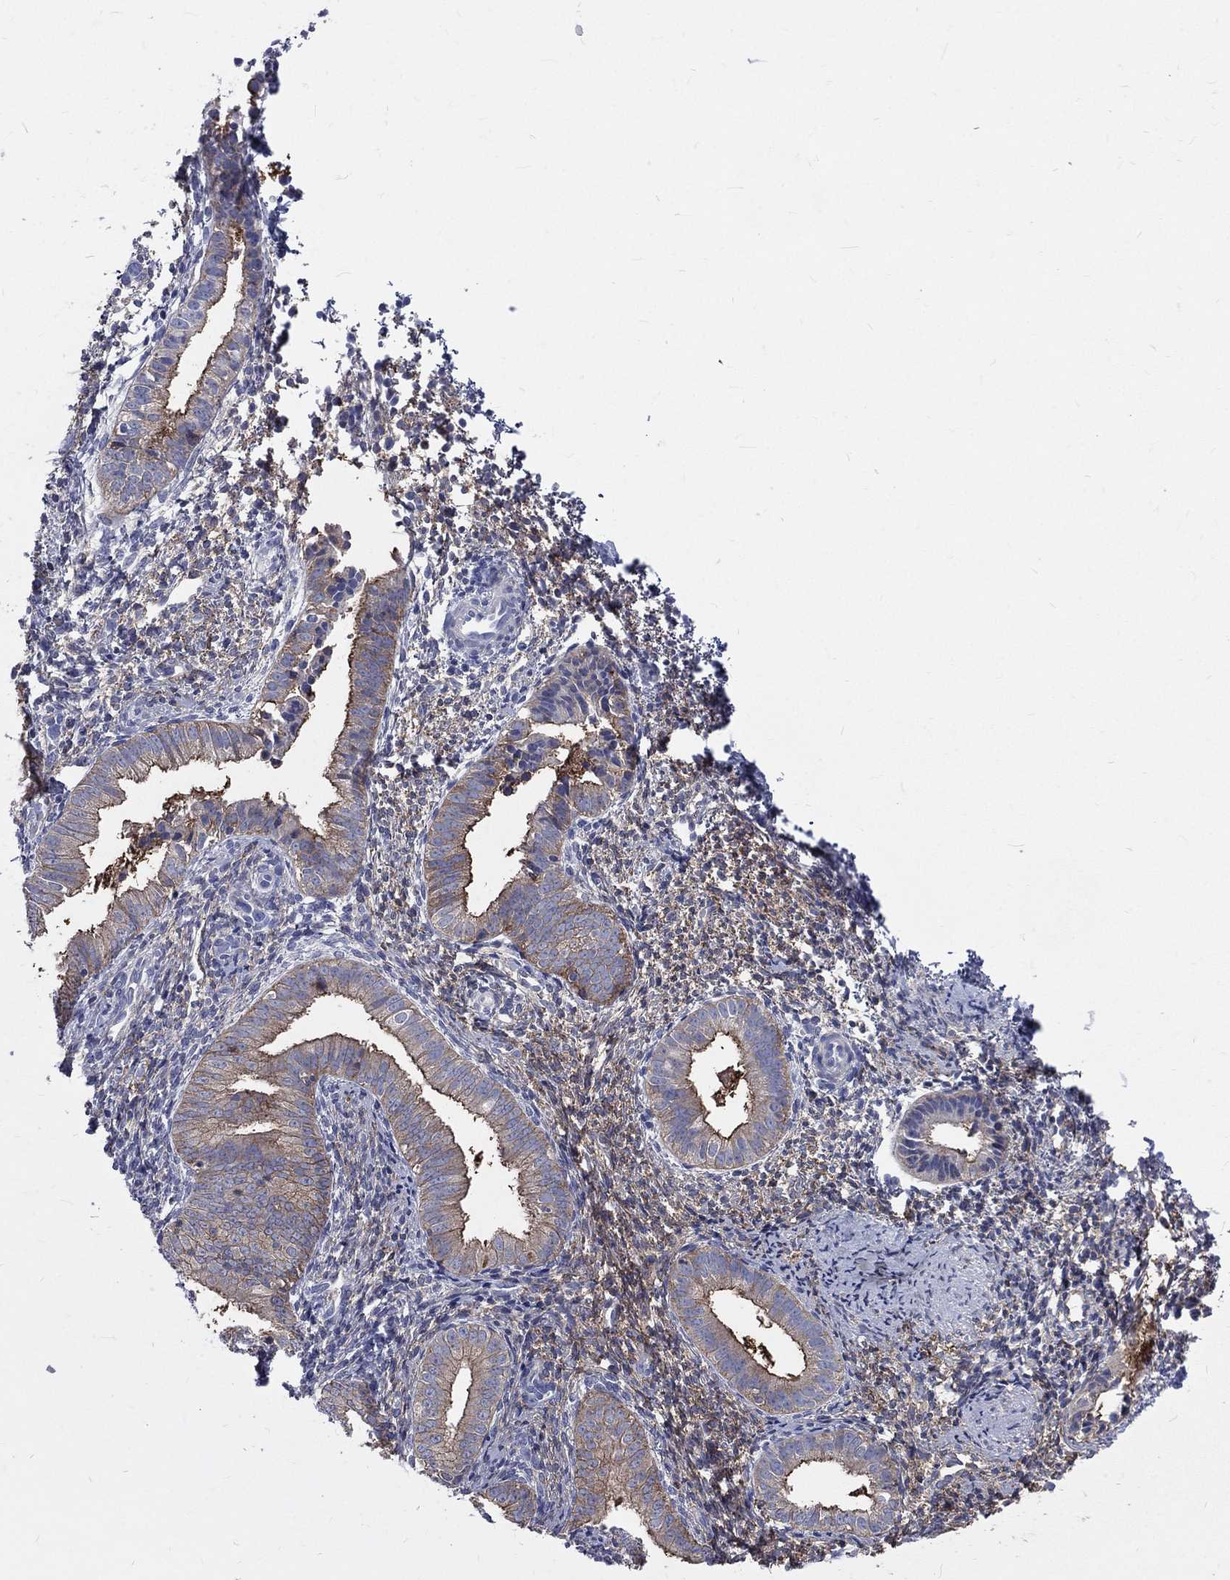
{"staining": {"intensity": "strong", "quantity": "25%-75%", "location": "cytoplasmic/membranous"}, "tissue": "endometrium", "cell_type": "Cells in endometrial stroma", "image_type": "normal", "snomed": [{"axis": "morphology", "description": "Normal tissue, NOS"}, {"axis": "topography", "description": "Endometrium"}], "caption": "IHC histopathology image of normal endometrium: human endometrium stained using immunohistochemistry (IHC) demonstrates high levels of strong protein expression localized specifically in the cytoplasmic/membranous of cells in endometrial stroma, appearing as a cytoplasmic/membranous brown color.", "gene": "BASP1", "patient": {"sex": "female", "age": 47}}